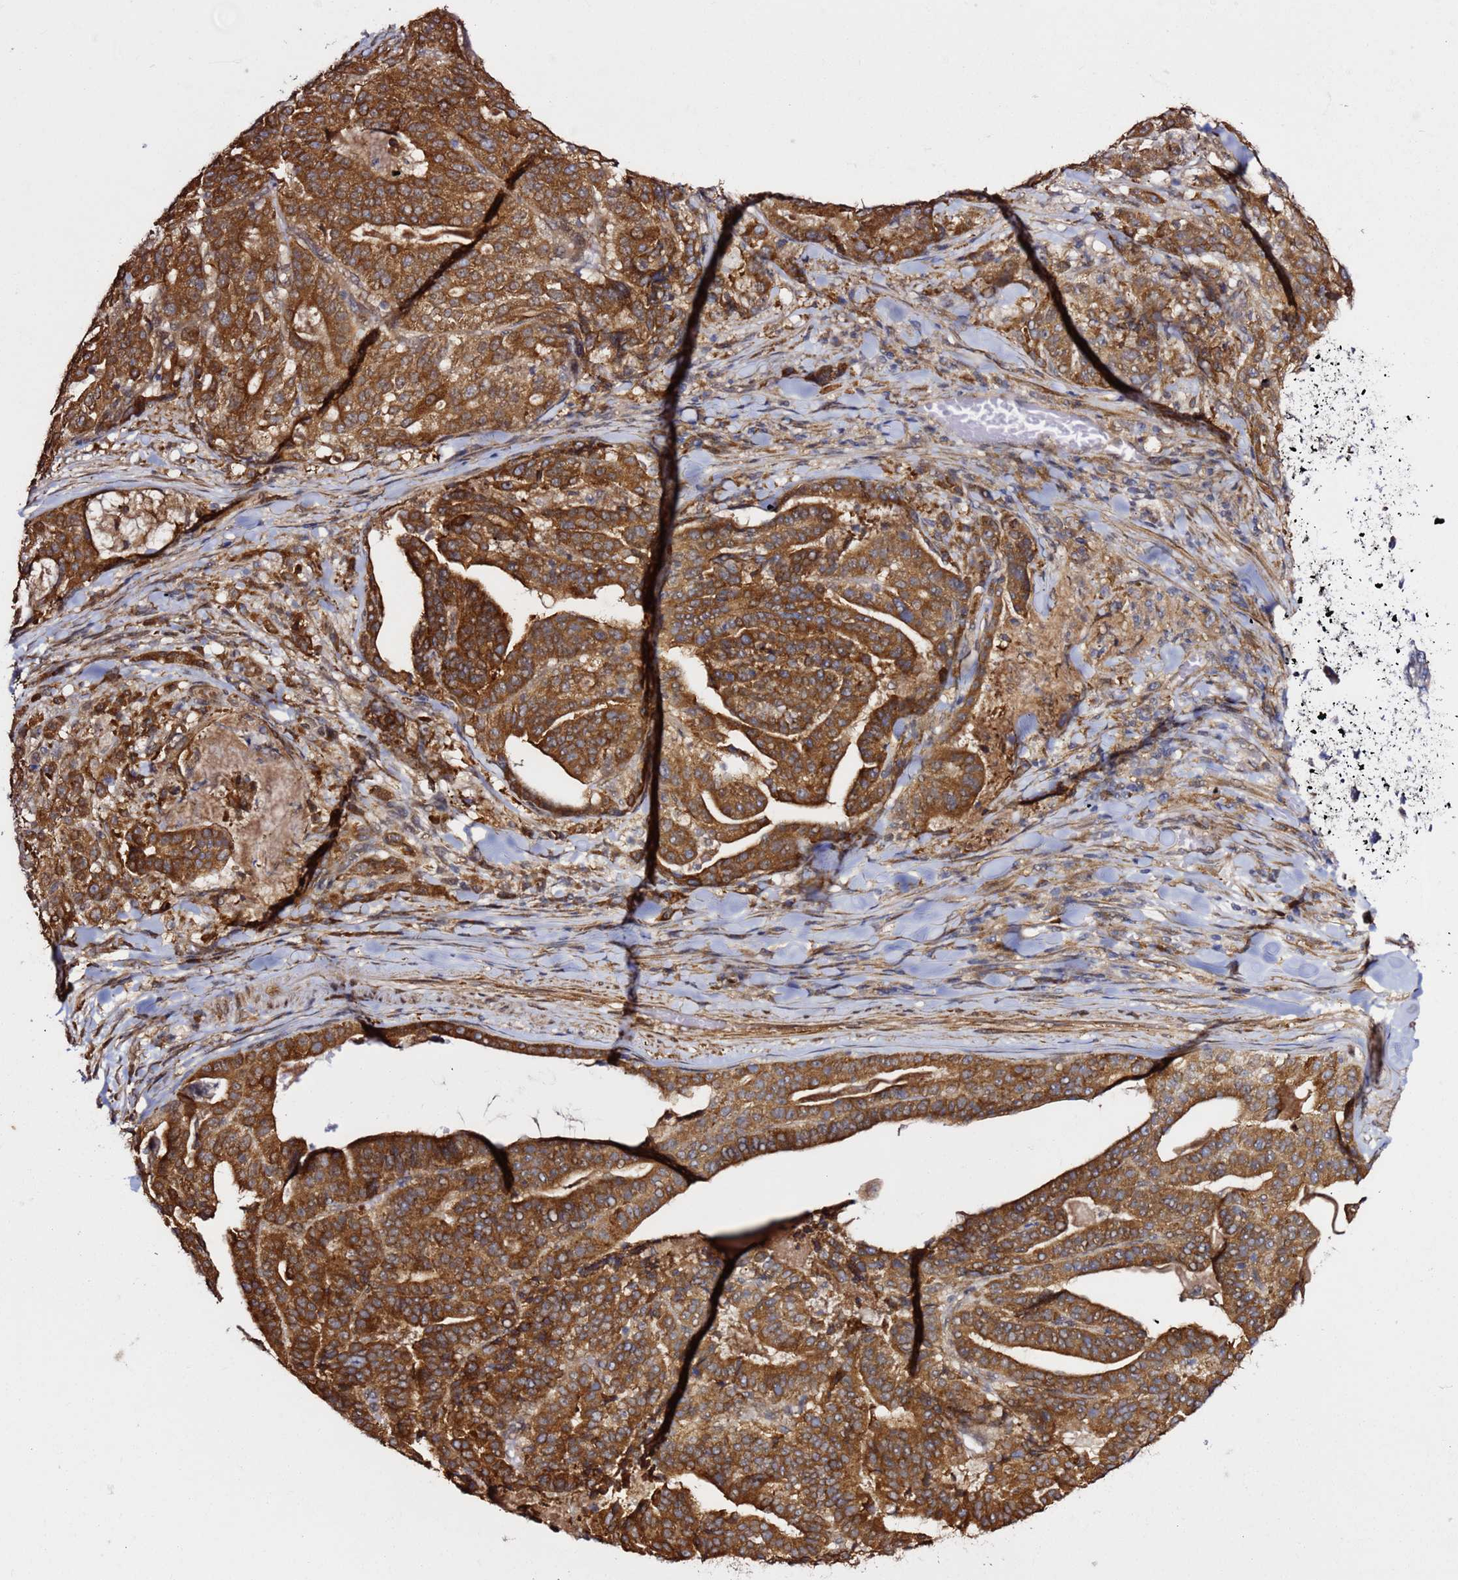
{"staining": {"intensity": "strong", "quantity": ">75%", "location": "cytoplasmic/membranous"}, "tissue": "stomach cancer", "cell_type": "Tumor cells", "image_type": "cancer", "snomed": [{"axis": "morphology", "description": "Adenocarcinoma, NOS"}, {"axis": "topography", "description": "Stomach"}], "caption": "This micrograph shows IHC staining of human stomach cancer (adenocarcinoma), with high strong cytoplasmic/membranous expression in approximately >75% of tumor cells.", "gene": "PRKAB2", "patient": {"sex": "male", "age": 48}}